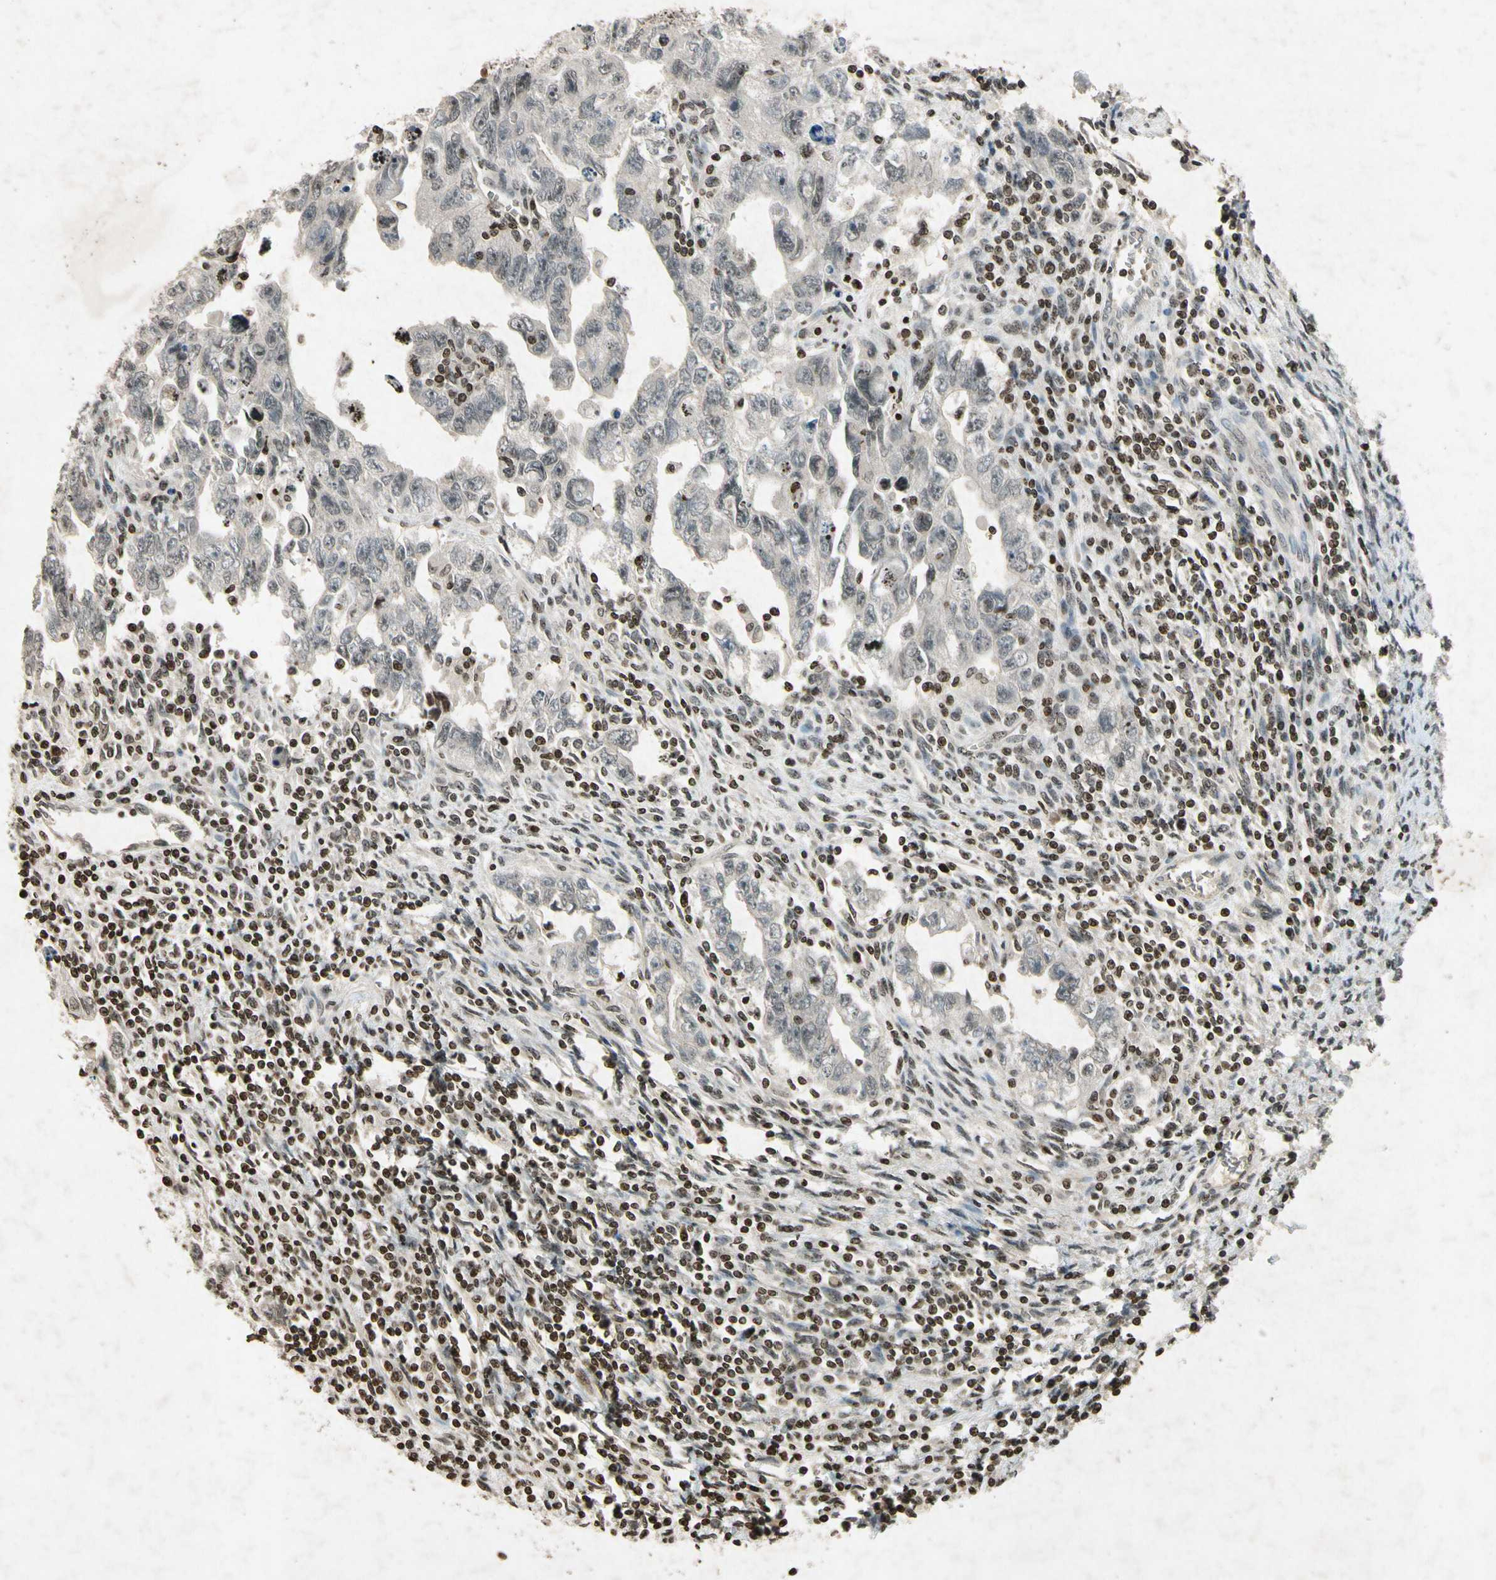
{"staining": {"intensity": "weak", "quantity": "25%-75%", "location": "nuclear"}, "tissue": "testis cancer", "cell_type": "Tumor cells", "image_type": "cancer", "snomed": [{"axis": "morphology", "description": "Carcinoma, Embryonal, NOS"}, {"axis": "topography", "description": "Testis"}], "caption": "Immunohistochemistry of testis embryonal carcinoma exhibits low levels of weak nuclear expression in approximately 25%-75% of tumor cells. The staining was performed using DAB (3,3'-diaminobenzidine) to visualize the protein expression in brown, while the nuclei were stained in blue with hematoxylin (Magnification: 20x).", "gene": "HOXB3", "patient": {"sex": "male", "age": 28}}